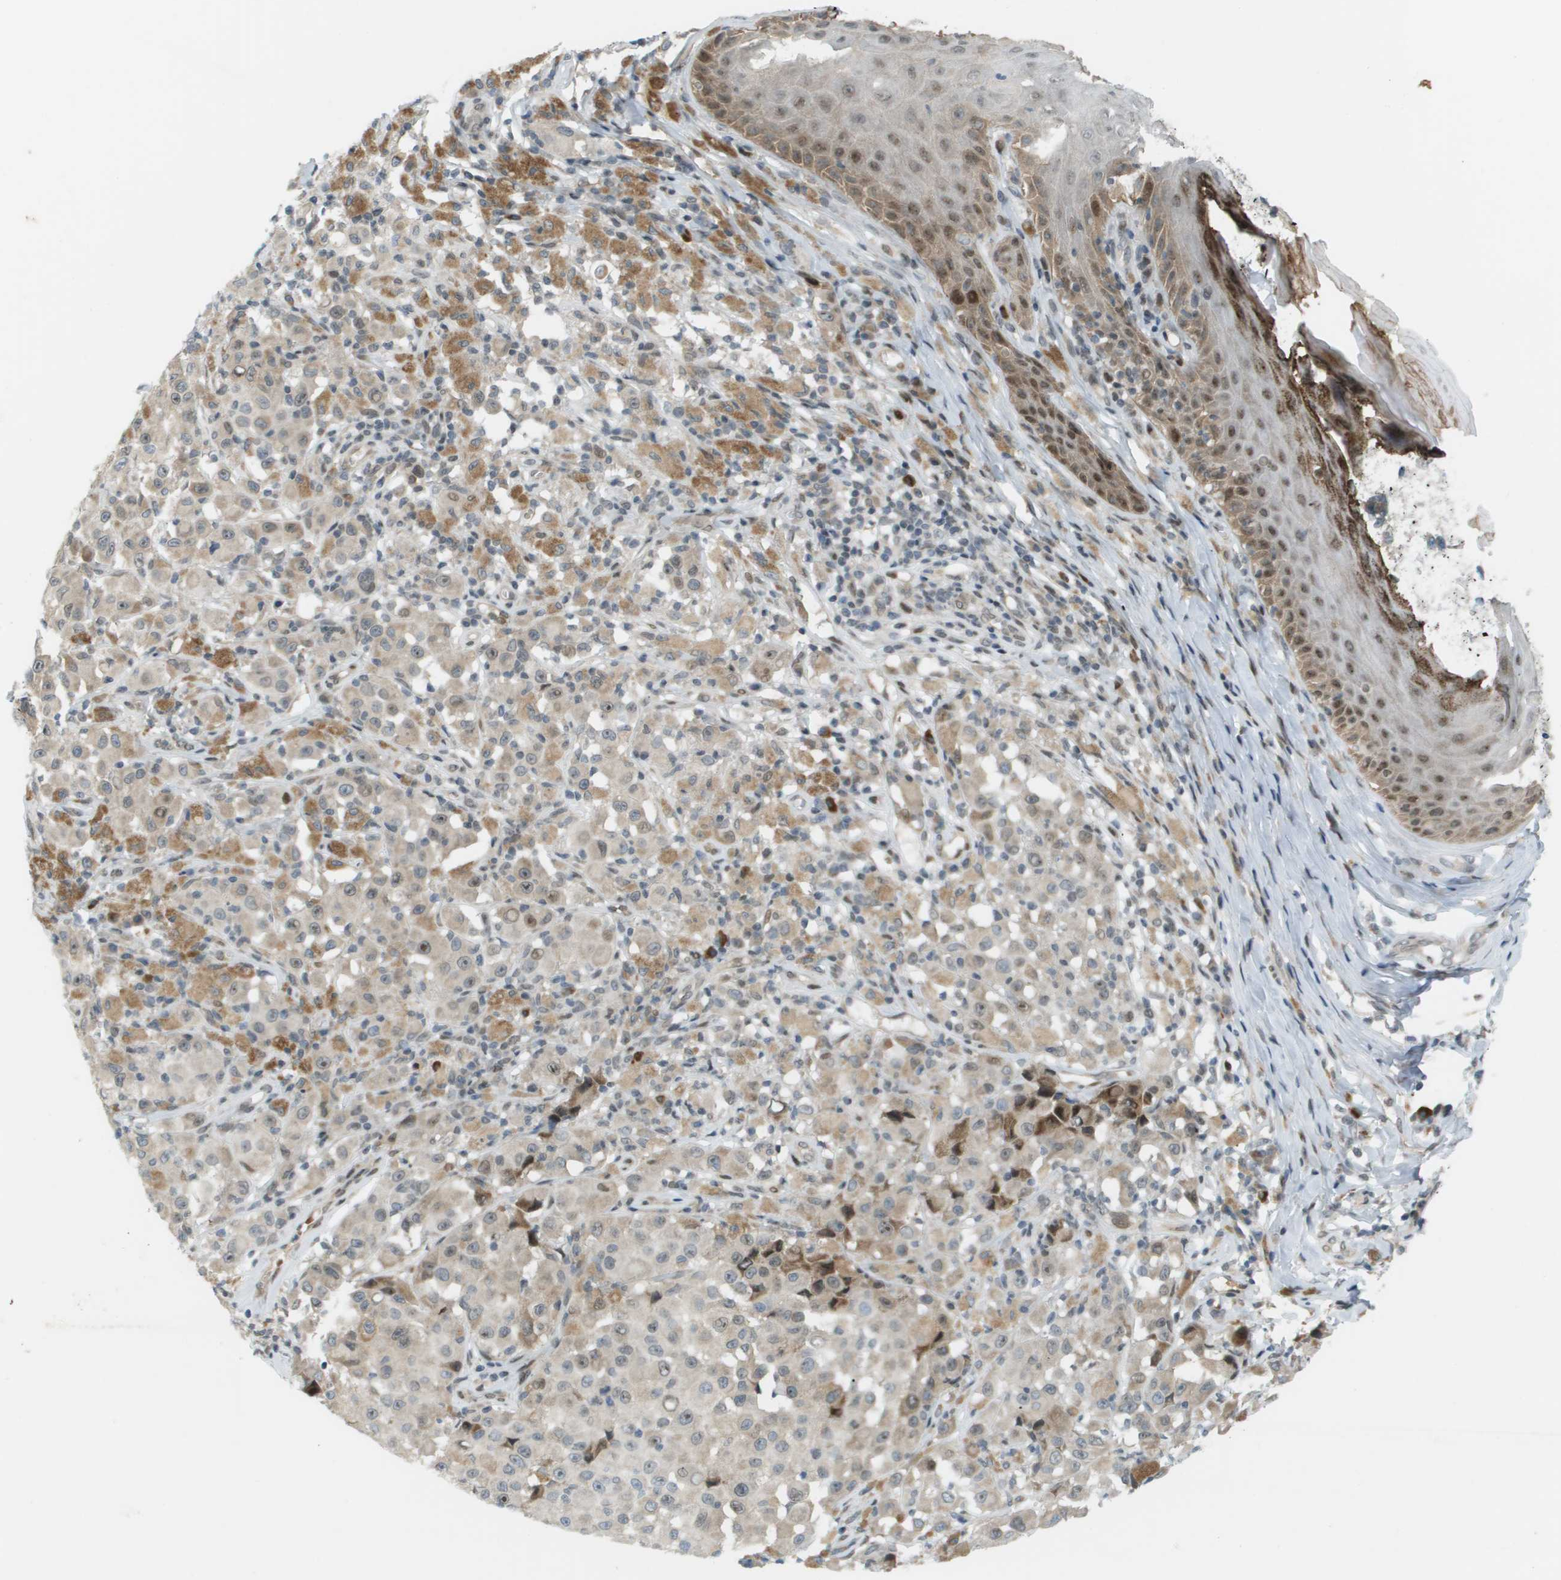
{"staining": {"intensity": "weak", "quantity": ">75%", "location": "cytoplasmic/membranous,nuclear"}, "tissue": "melanoma", "cell_type": "Tumor cells", "image_type": "cancer", "snomed": [{"axis": "morphology", "description": "Malignant melanoma, NOS"}, {"axis": "topography", "description": "Skin"}], "caption": "Brown immunohistochemical staining in human malignant melanoma exhibits weak cytoplasmic/membranous and nuclear expression in about >75% of tumor cells.", "gene": "CACNB4", "patient": {"sex": "male", "age": 84}}